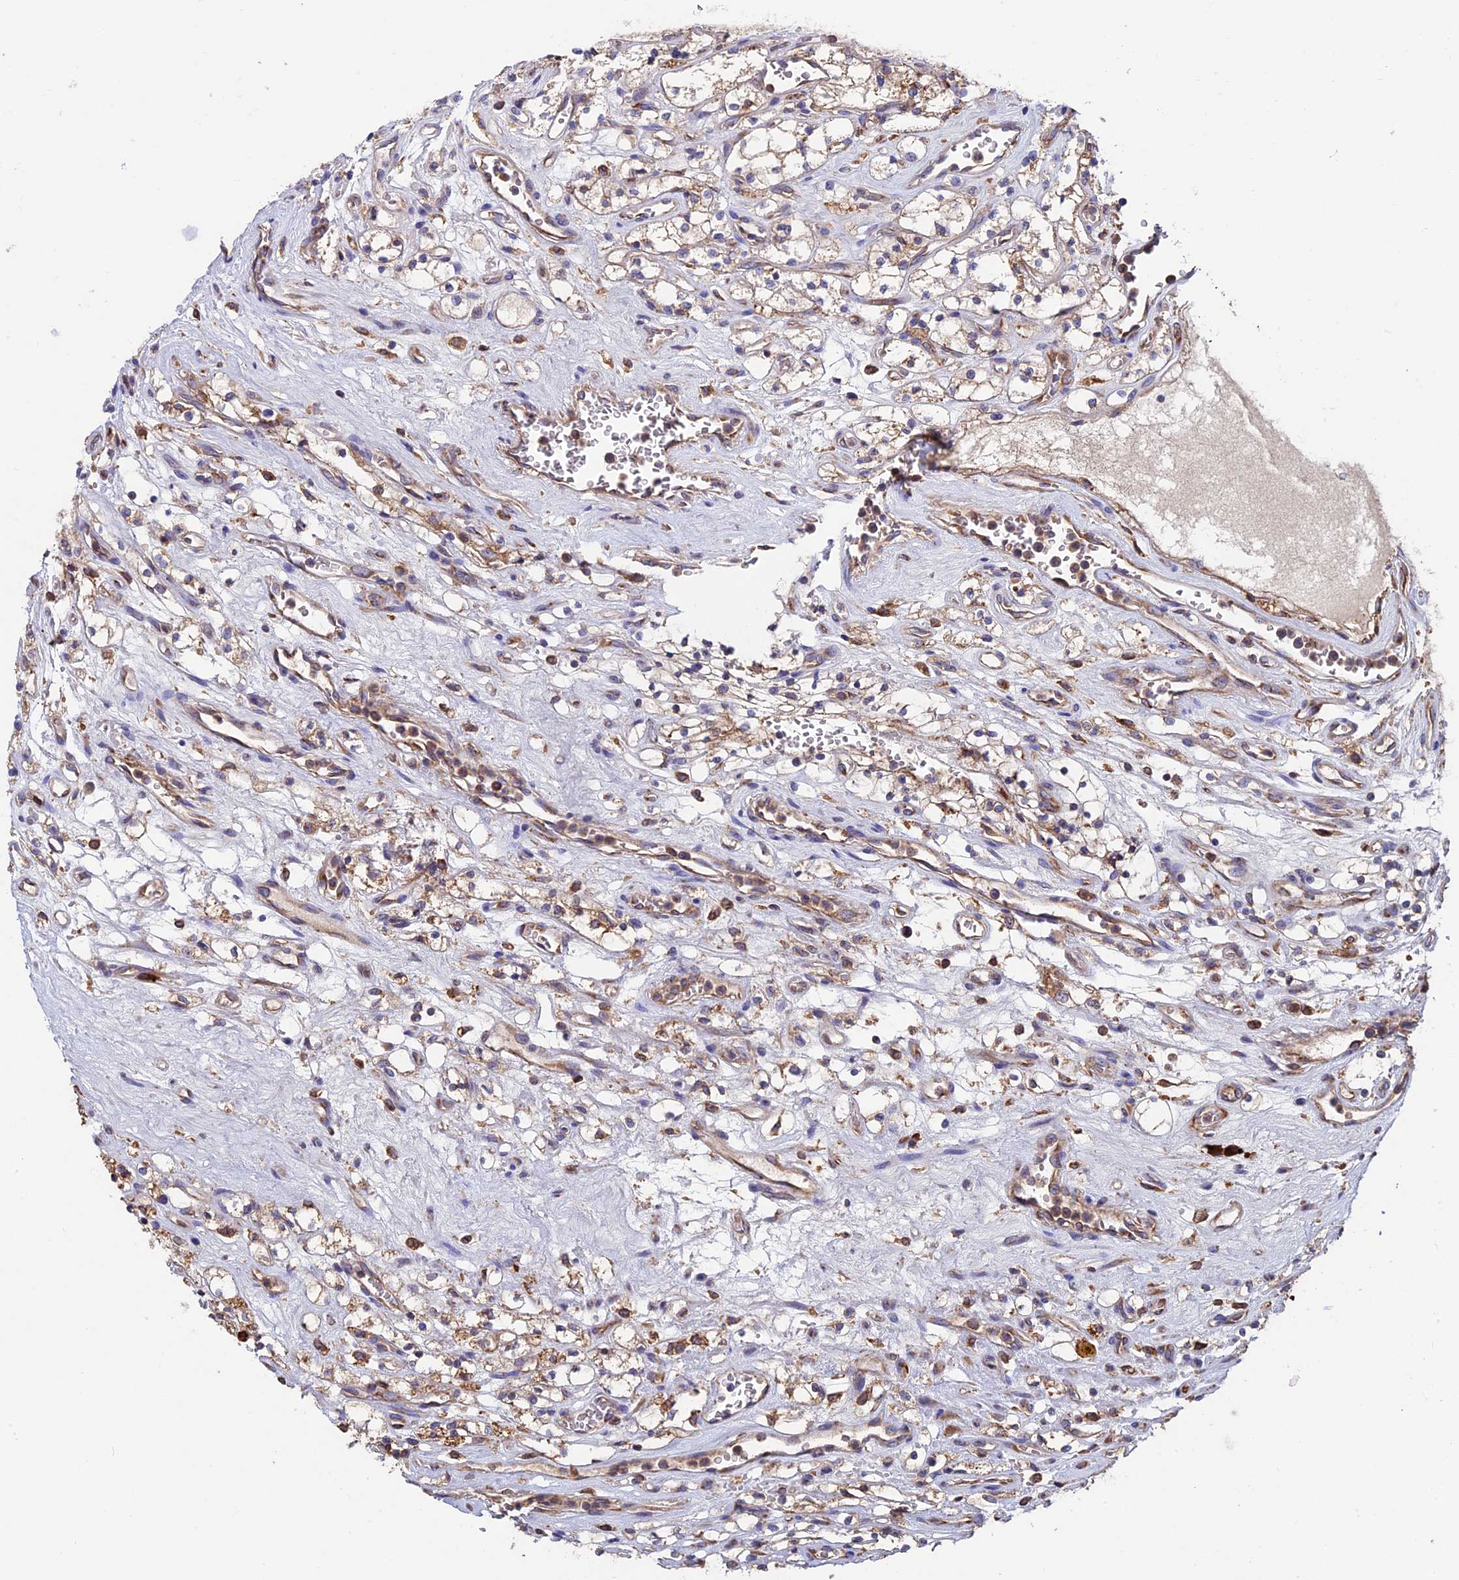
{"staining": {"intensity": "moderate", "quantity": "<25%", "location": "cytoplasmic/membranous"}, "tissue": "renal cancer", "cell_type": "Tumor cells", "image_type": "cancer", "snomed": [{"axis": "morphology", "description": "Adenocarcinoma, NOS"}, {"axis": "topography", "description": "Kidney"}], "caption": "Approximately <25% of tumor cells in human renal adenocarcinoma display moderate cytoplasmic/membranous protein staining as visualized by brown immunohistochemical staining.", "gene": "BTBD3", "patient": {"sex": "female", "age": 69}}